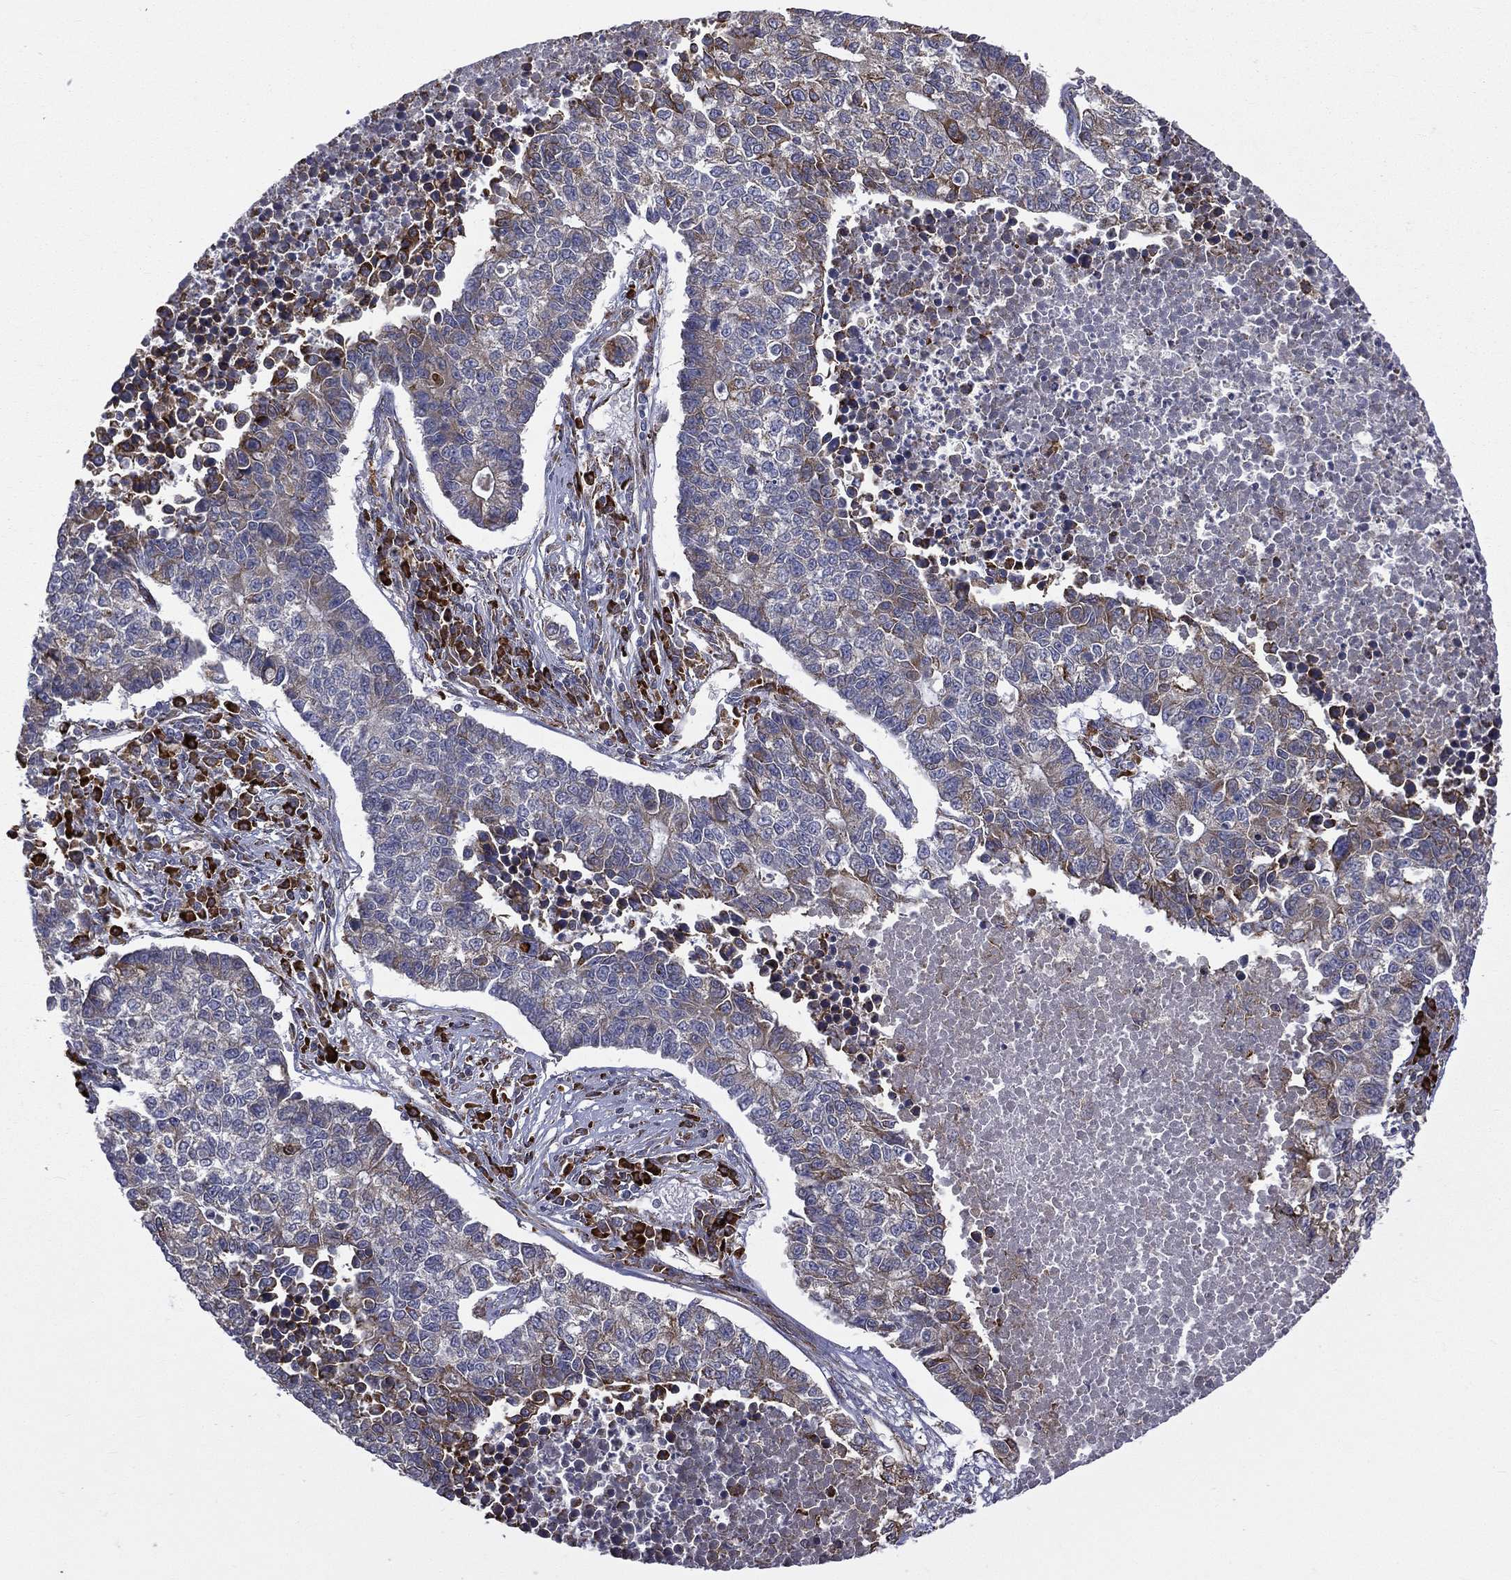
{"staining": {"intensity": "weak", "quantity": "25%-75%", "location": "cytoplasmic/membranous"}, "tissue": "lung cancer", "cell_type": "Tumor cells", "image_type": "cancer", "snomed": [{"axis": "morphology", "description": "Adenocarcinoma, NOS"}, {"axis": "topography", "description": "Lung"}], "caption": "DAB immunohistochemical staining of human adenocarcinoma (lung) demonstrates weak cytoplasmic/membranous protein positivity in approximately 25%-75% of tumor cells.", "gene": "C20orf96", "patient": {"sex": "male", "age": 57}}